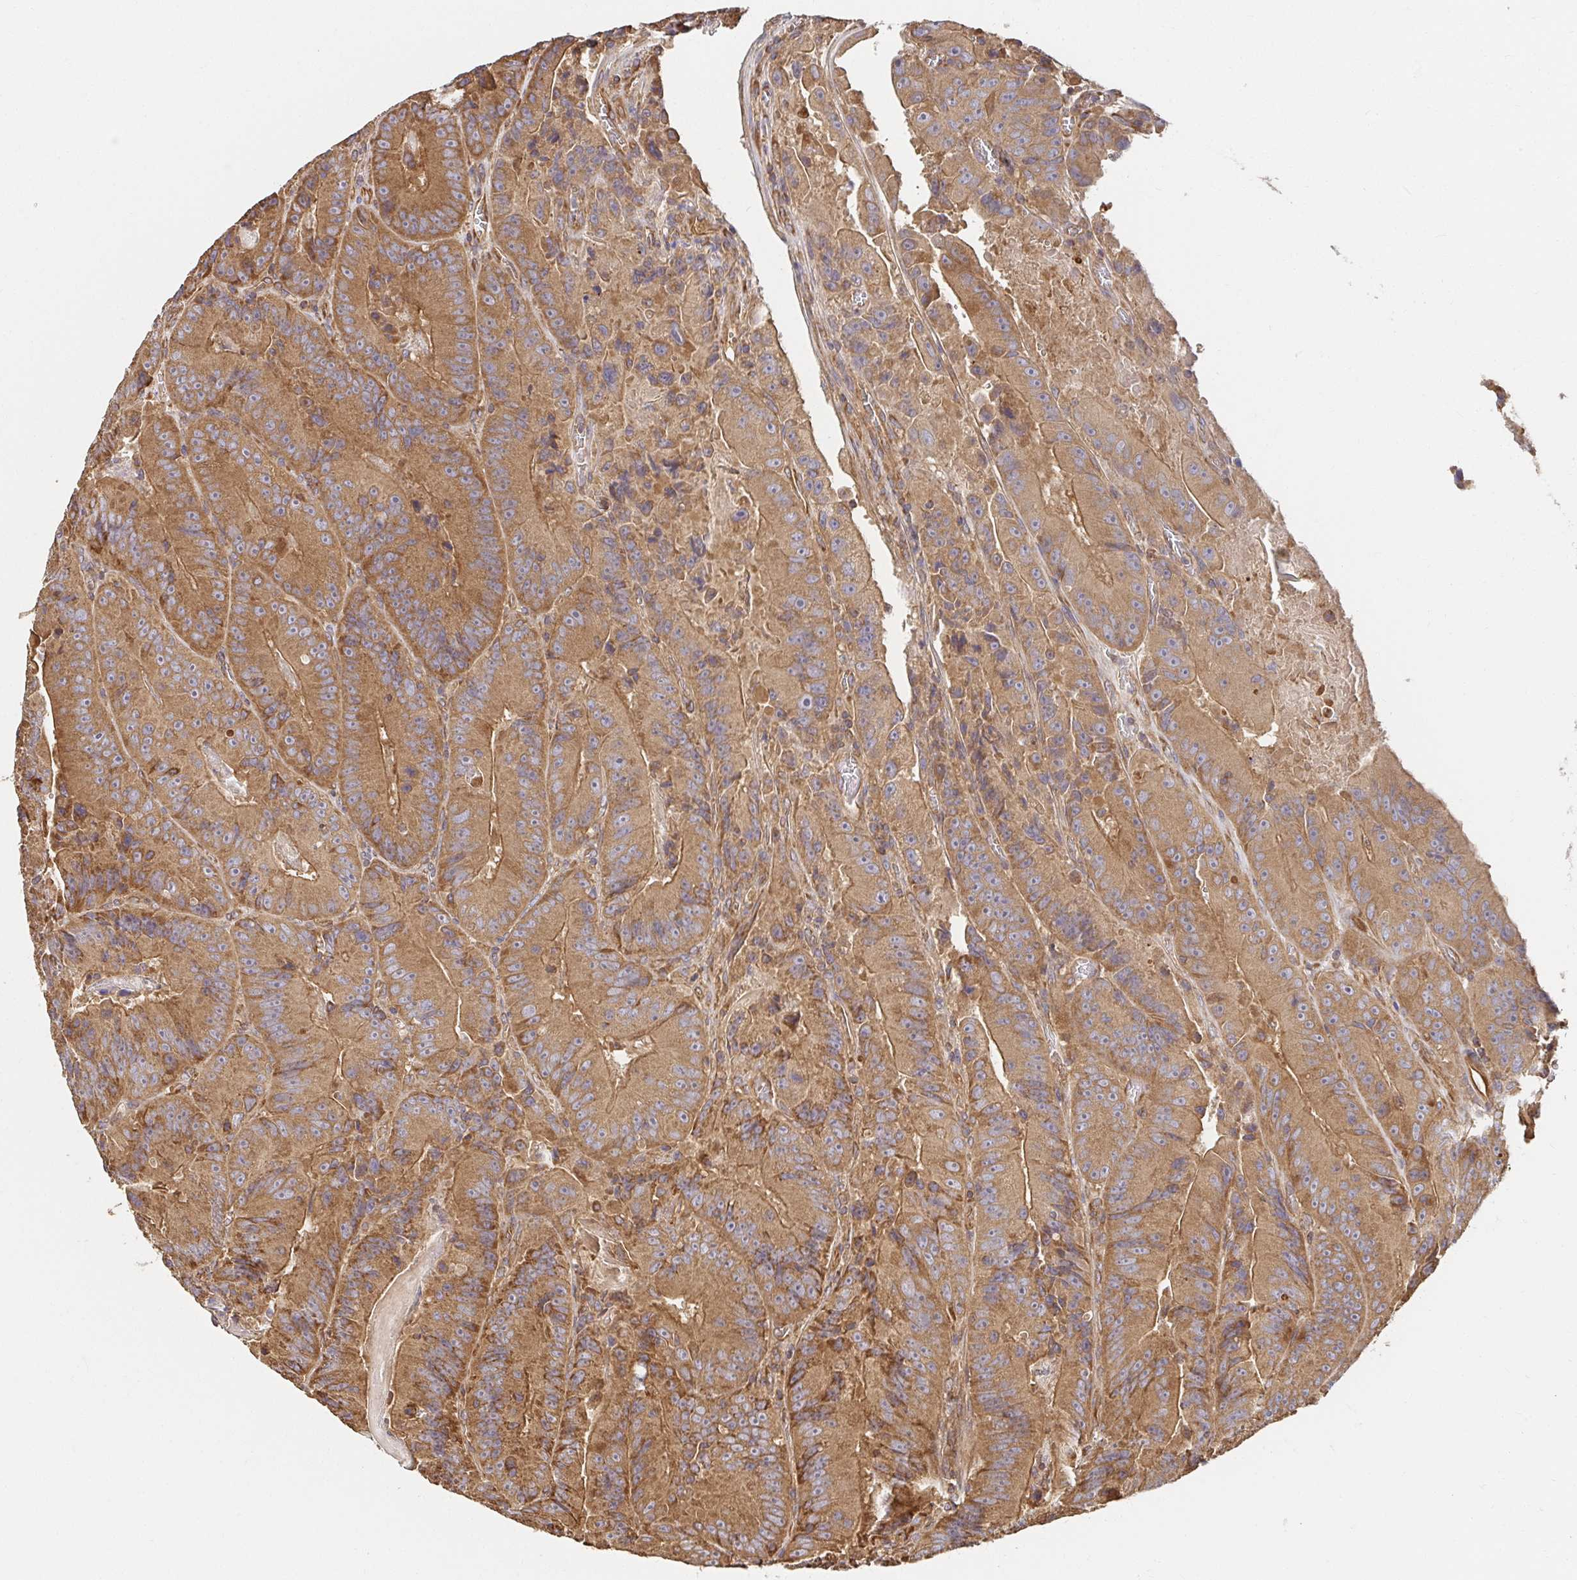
{"staining": {"intensity": "moderate", "quantity": ">75%", "location": "cytoplasmic/membranous"}, "tissue": "colorectal cancer", "cell_type": "Tumor cells", "image_type": "cancer", "snomed": [{"axis": "morphology", "description": "Adenocarcinoma, NOS"}, {"axis": "topography", "description": "Colon"}], "caption": "A brown stain highlights moderate cytoplasmic/membranous staining of a protein in human colorectal cancer (adenocarcinoma) tumor cells. Immunohistochemistry (ihc) stains the protein in brown and the nuclei are stained blue.", "gene": "APBB1", "patient": {"sex": "female", "age": 86}}